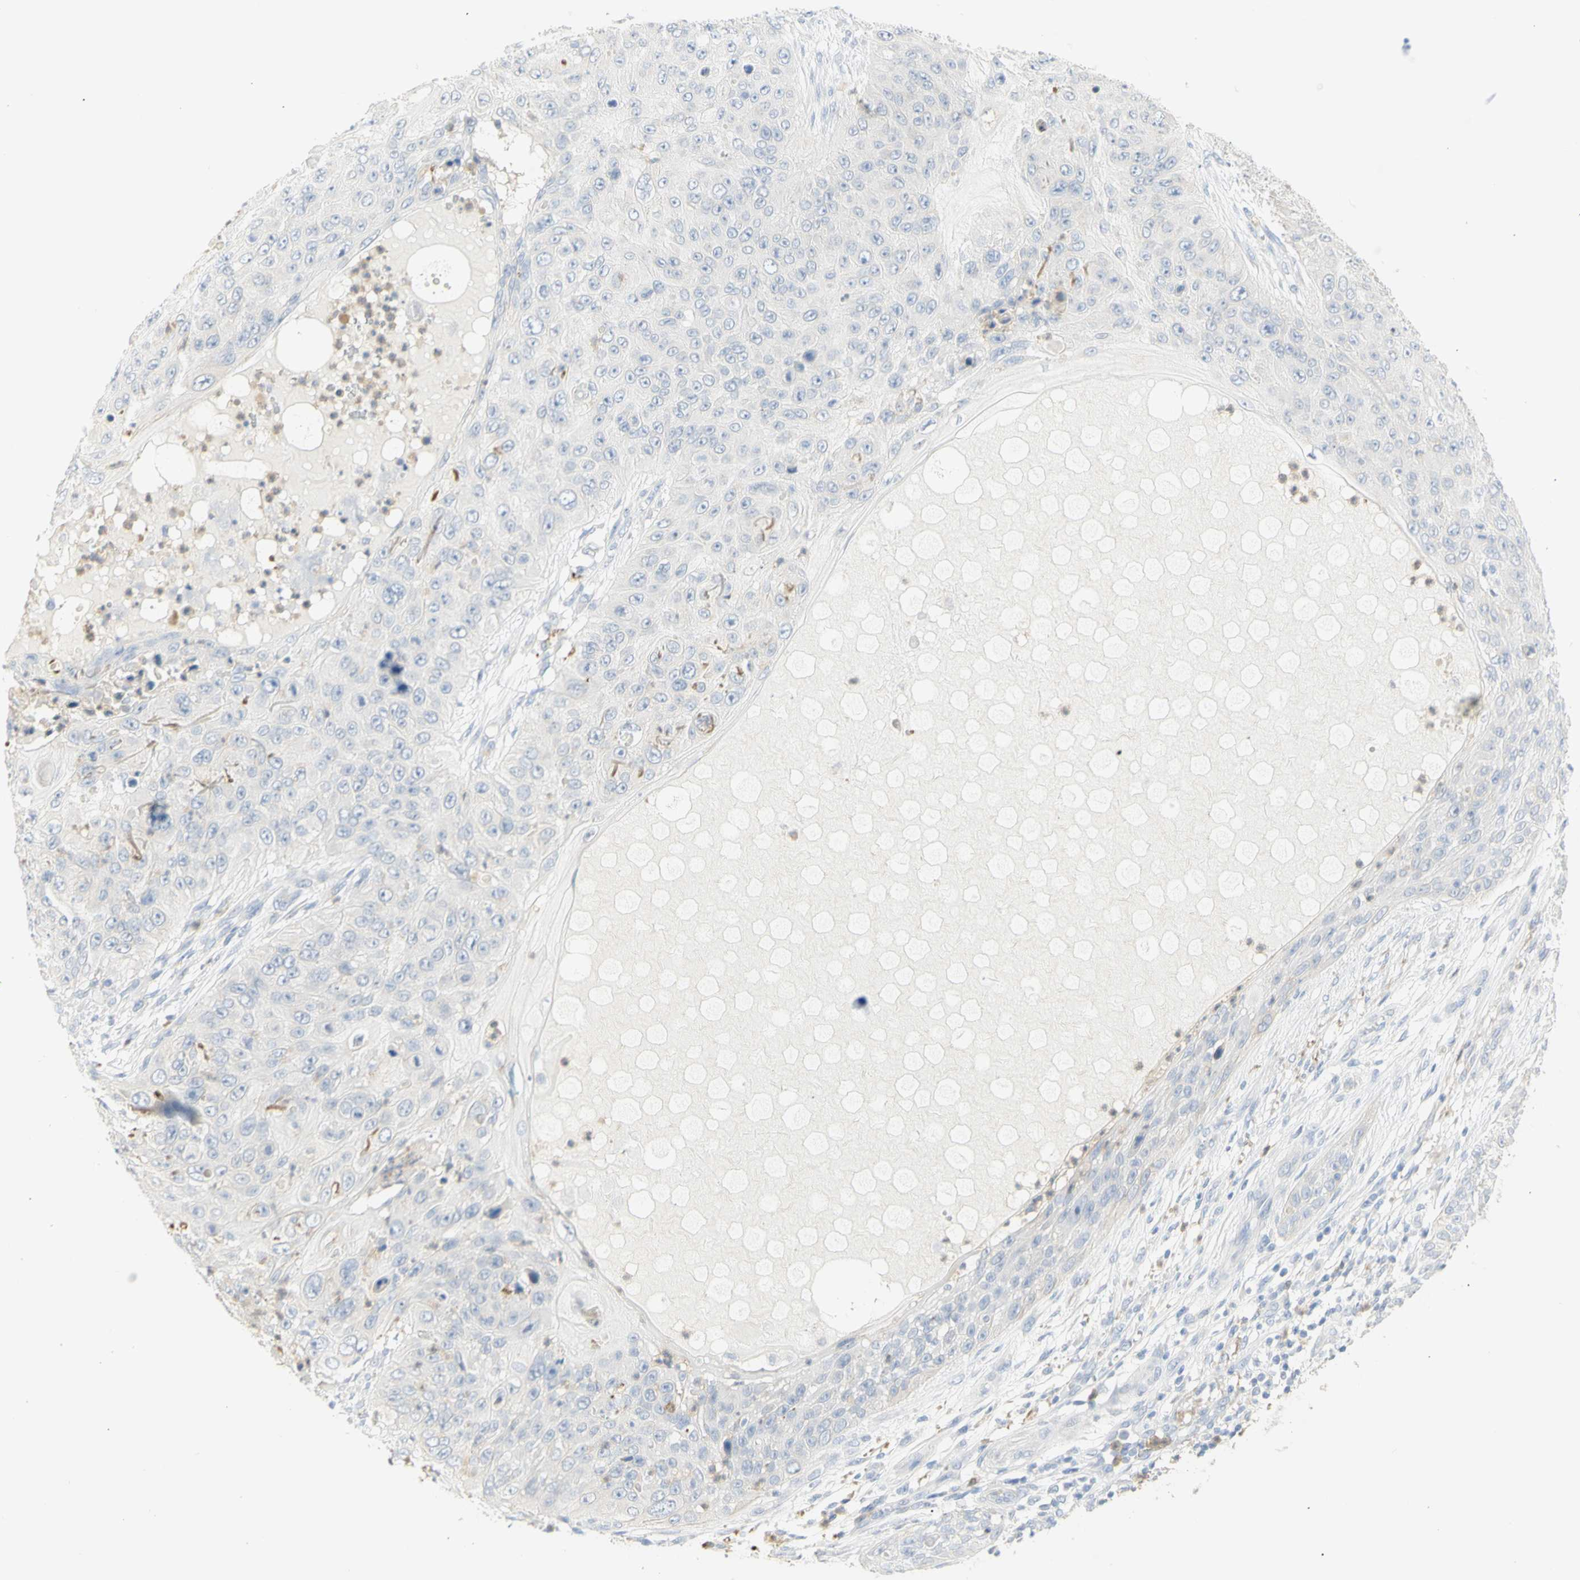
{"staining": {"intensity": "negative", "quantity": "none", "location": "none"}, "tissue": "skin cancer", "cell_type": "Tumor cells", "image_type": "cancer", "snomed": [{"axis": "morphology", "description": "Squamous cell carcinoma, NOS"}, {"axis": "topography", "description": "Skin"}], "caption": "Skin squamous cell carcinoma stained for a protein using immunohistochemistry (IHC) displays no positivity tumor cells.", "gene": "B4GALNT3", "patient": {"sex": "female", "age": 80}}